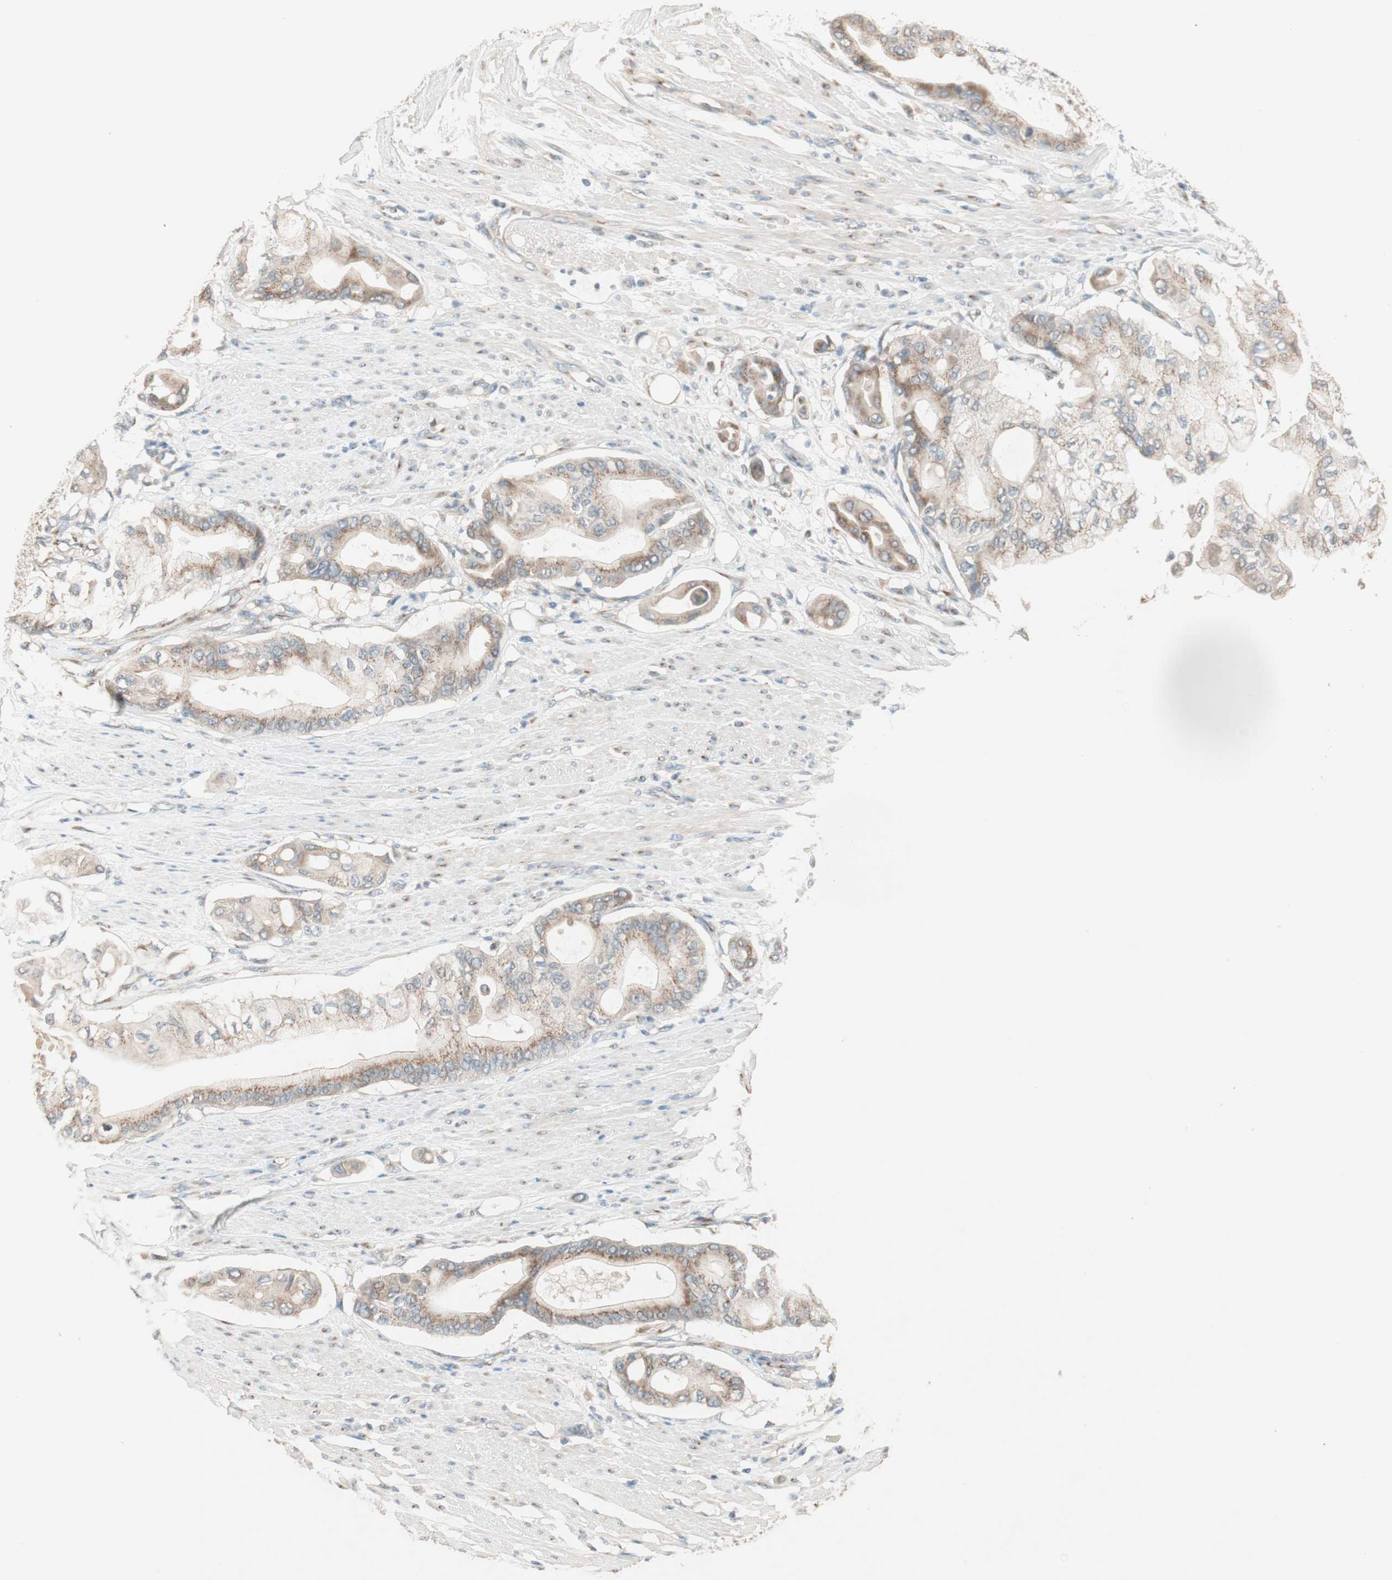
{"staining": {"intensity": "moderate", "quantity": ">75%", "location": "cytoplasmic/membranous"}, "tissue": "pancreatic cancer", "cell_type": "Tumor cells", "image_type": "cancer", "snomed": [{"axis": "morphology", "description": "Adenocarcinoma, NOS"}, {"axis": "morphology", "description": "Adenocarcinoma, metastatic, NOS"}, {"axis": "topography", "description": "Lymph node"}, {"axis": "topography", "description": "Pancreas"}, {"axis": "topography", "description": "Duodenum"}], "caption": "DAB immunohistochemical staining of human adenocarcinoma (pancreatic) demonstrates moderate cytoplasmic/membranous protein expression in about >75% of tumor cells.", "gene": "SEC16A", "patient": {"sex": "female", "age": 64}}